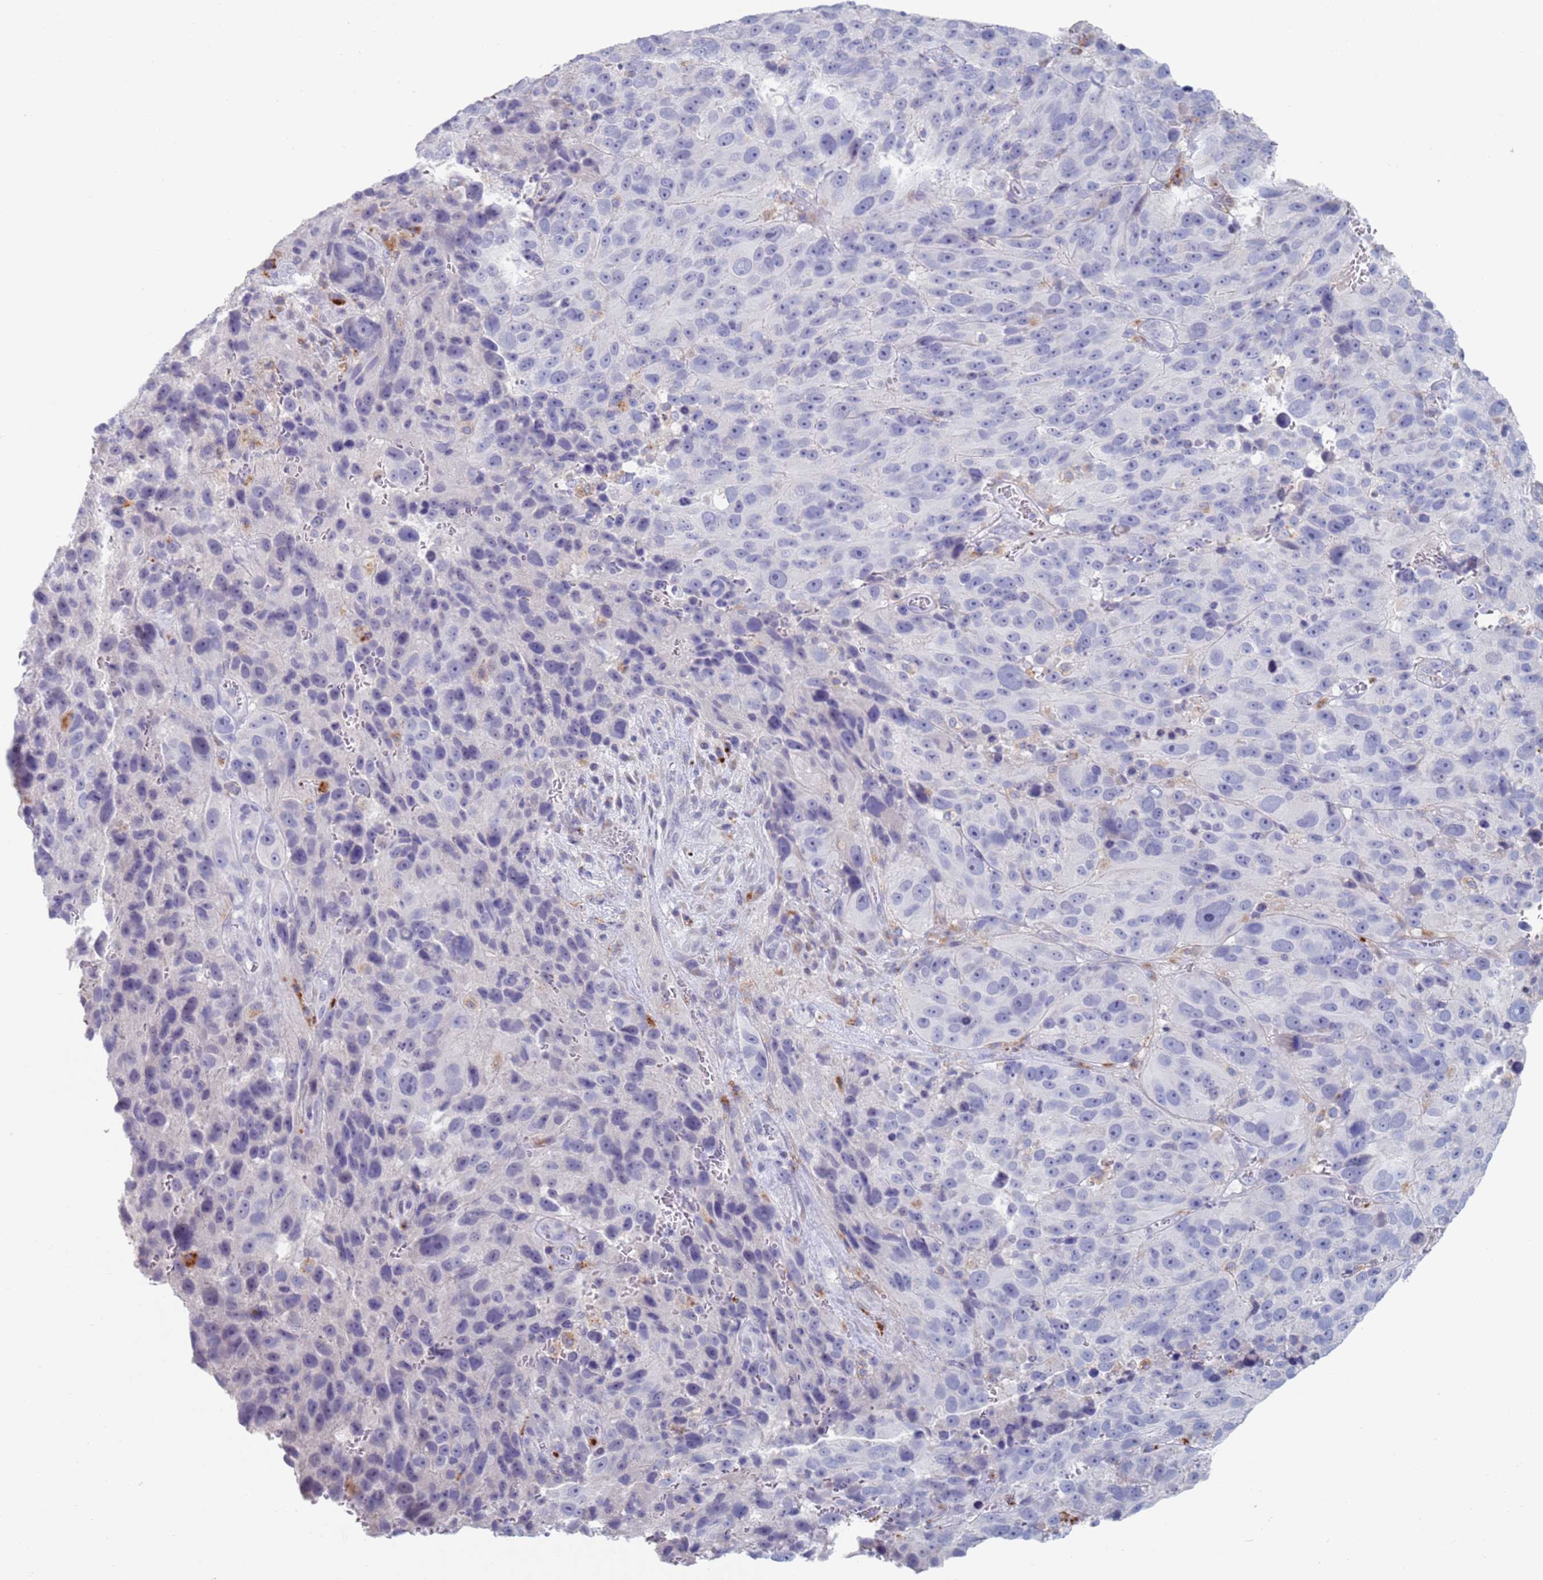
{"staining": {"intensity": "negative", "quantity": "none", "location": "none"}, "tissue": "melanoma", "cell_type": "Tumor cells", "image_type": "cancer", "snomed": [{"axis": "morphology", "description": "Malignant melanoma, NOS"}, {"axis": "topography", "description": "Skin"}], "caption": "DAB immunohistochemical staining of human malignant melanoma shows no significant expression in tumor cells.", "gene": "FUCA1", "patient": {"sex": "male", "age": 84}}